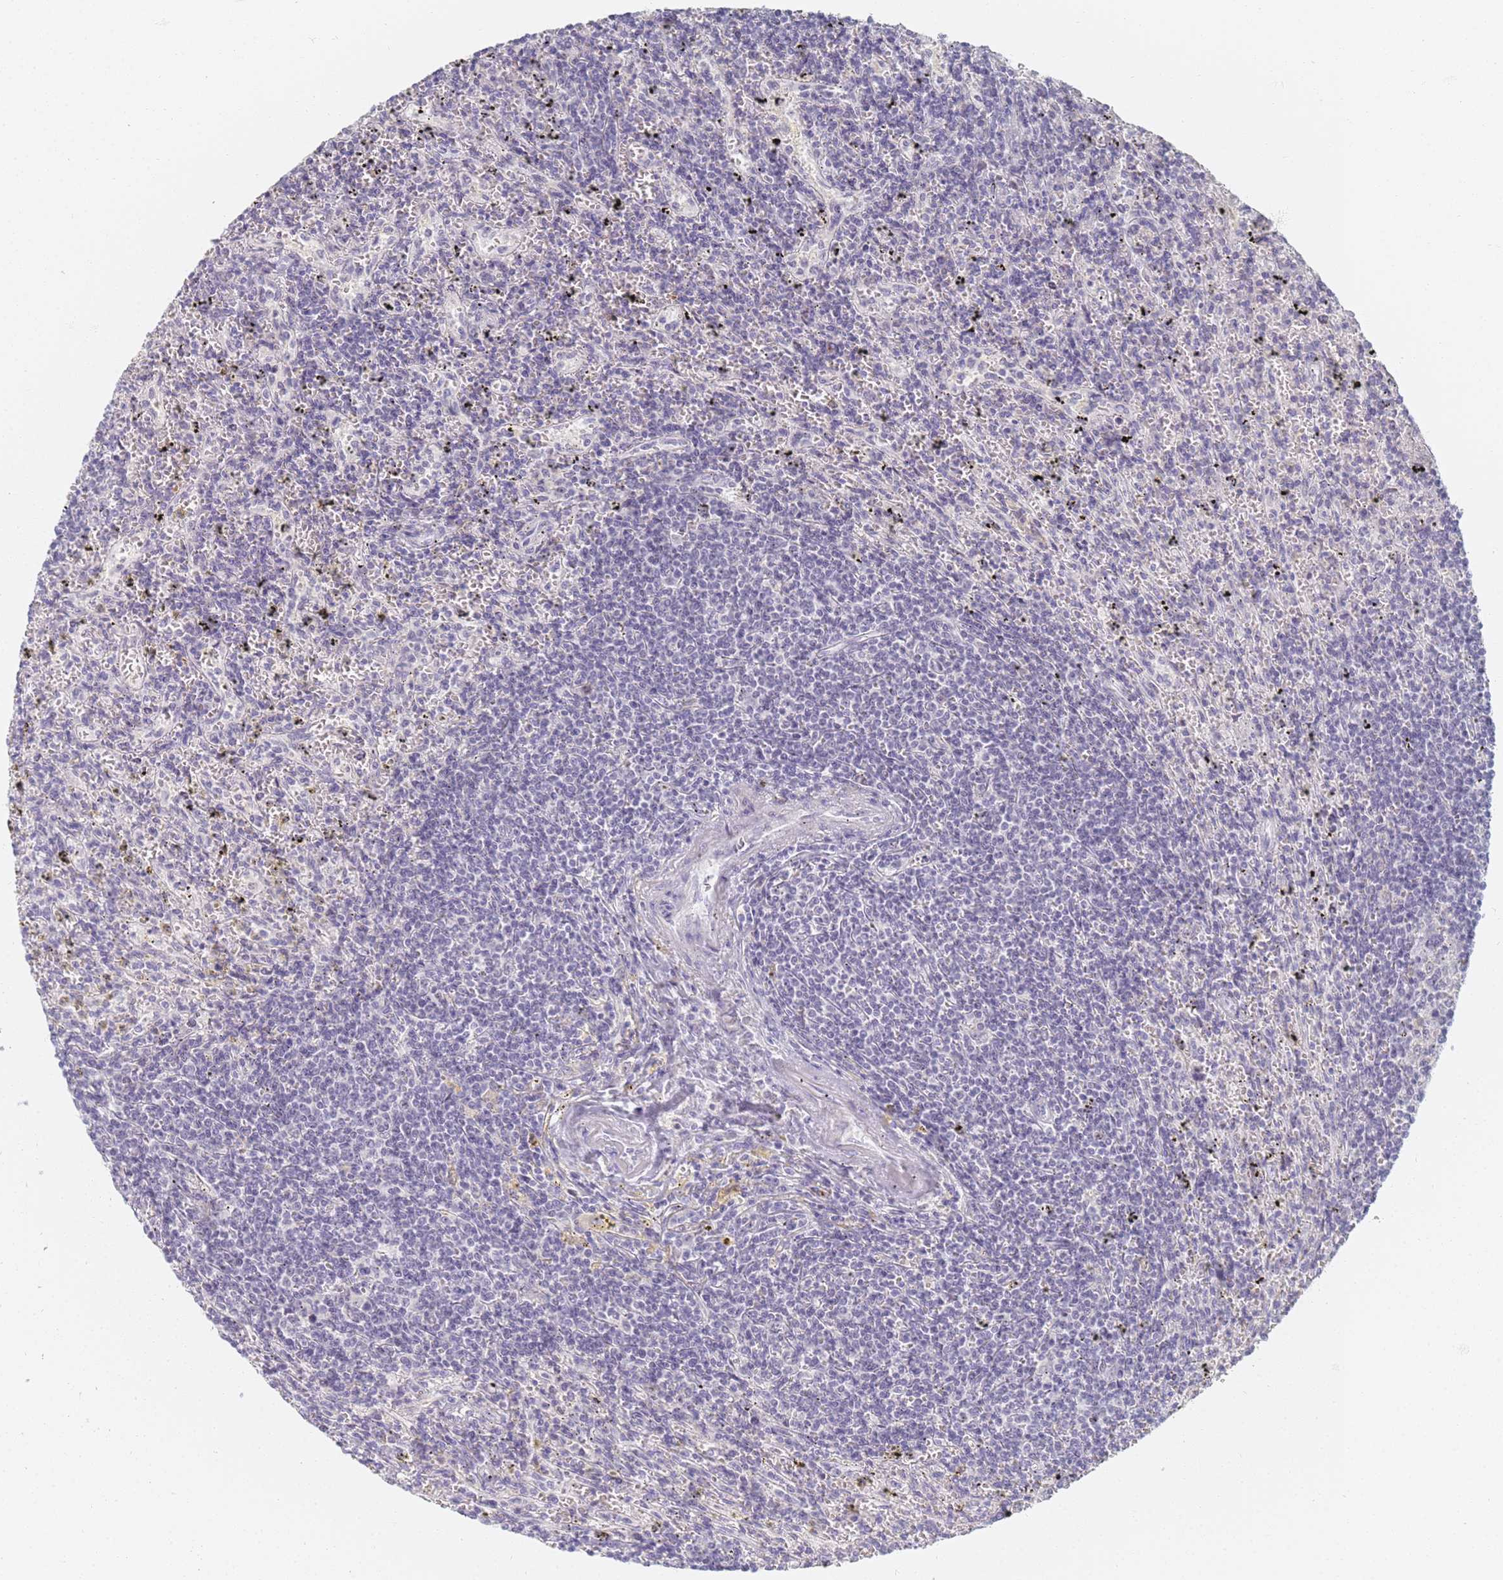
{"staining": {"intensity": "negative", "quantity": "none", "location": "none"}, "tissue": "lymphoma", "cell_type": "Tumor cells", "image_type": "cancer", "snomed": [{"axis": "morphology", "description": "Malignant lymphoma, non-Hodgkin's type, Low grade"}, {"axis": "topography", "description": "Spleen"}], "caption": "Immunohistochemistry of human malignant lymphoma, non-Hodgkin's type (low-grade) shows no expression in tumor cells.", "gene": "SLC38A9", "patient": {"sex": "male", "age": 76}}